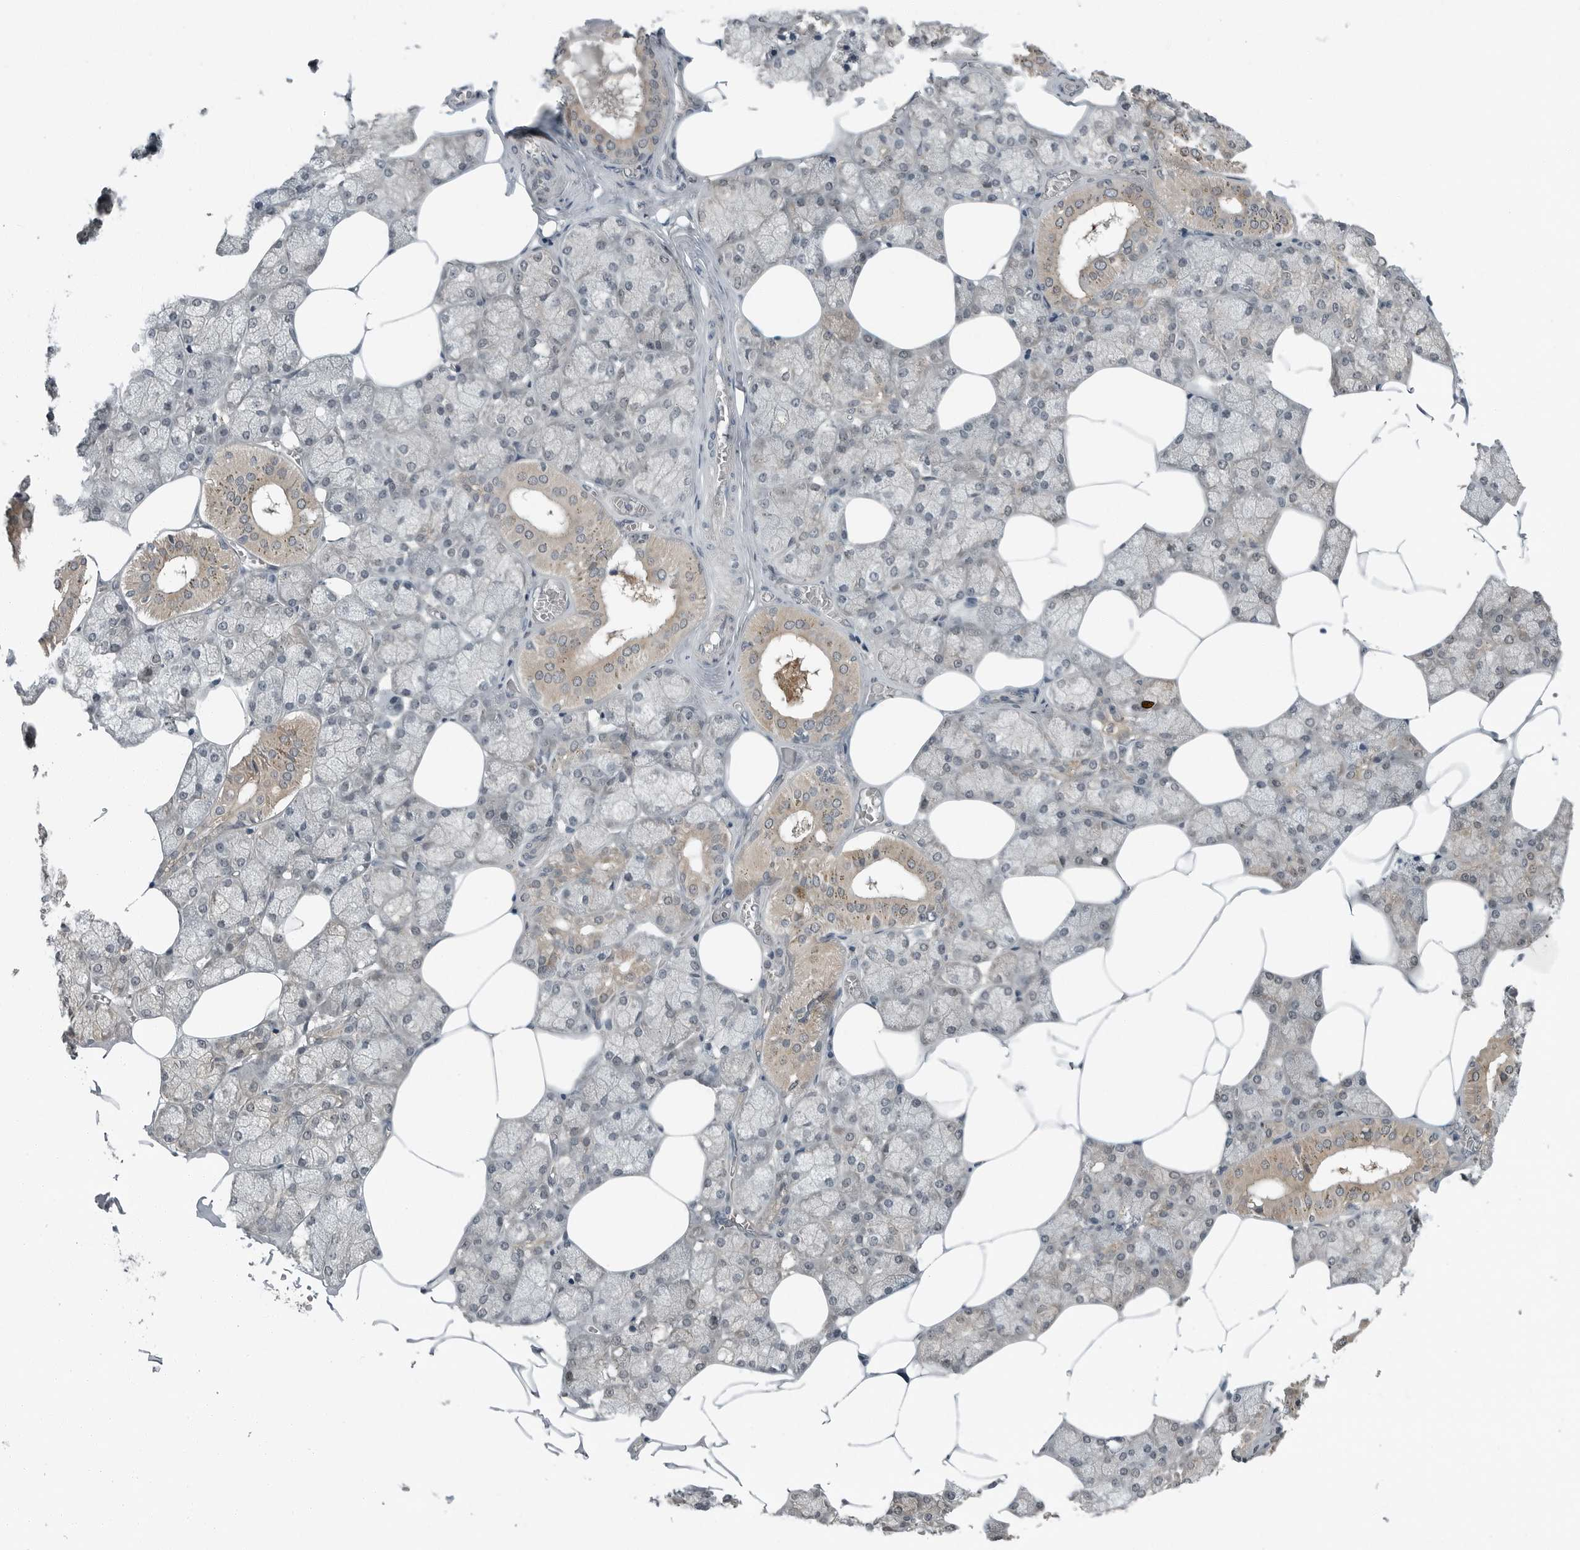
{"staining": {"intensity": "moderate", "quantity": "<25%", "location": "cytoplasmic/membranous"}, "tissue": "salivary gland", "cell_type": "Glandular cells", "image_type": "normal", "snomed": [{"axis": "morphology", "description": "Normal tissue, NOS"}, {"axis": "topography", "description": "Salivary gland"}], "caption": "Salivary gland was stained to show a protein in brown. There is low levels of moderate cytoplasmic/membranous staining in about <25% of glandular cells.", "gene": "ENSG00000286112", "patient": {"sex": "male", "age": 62}}